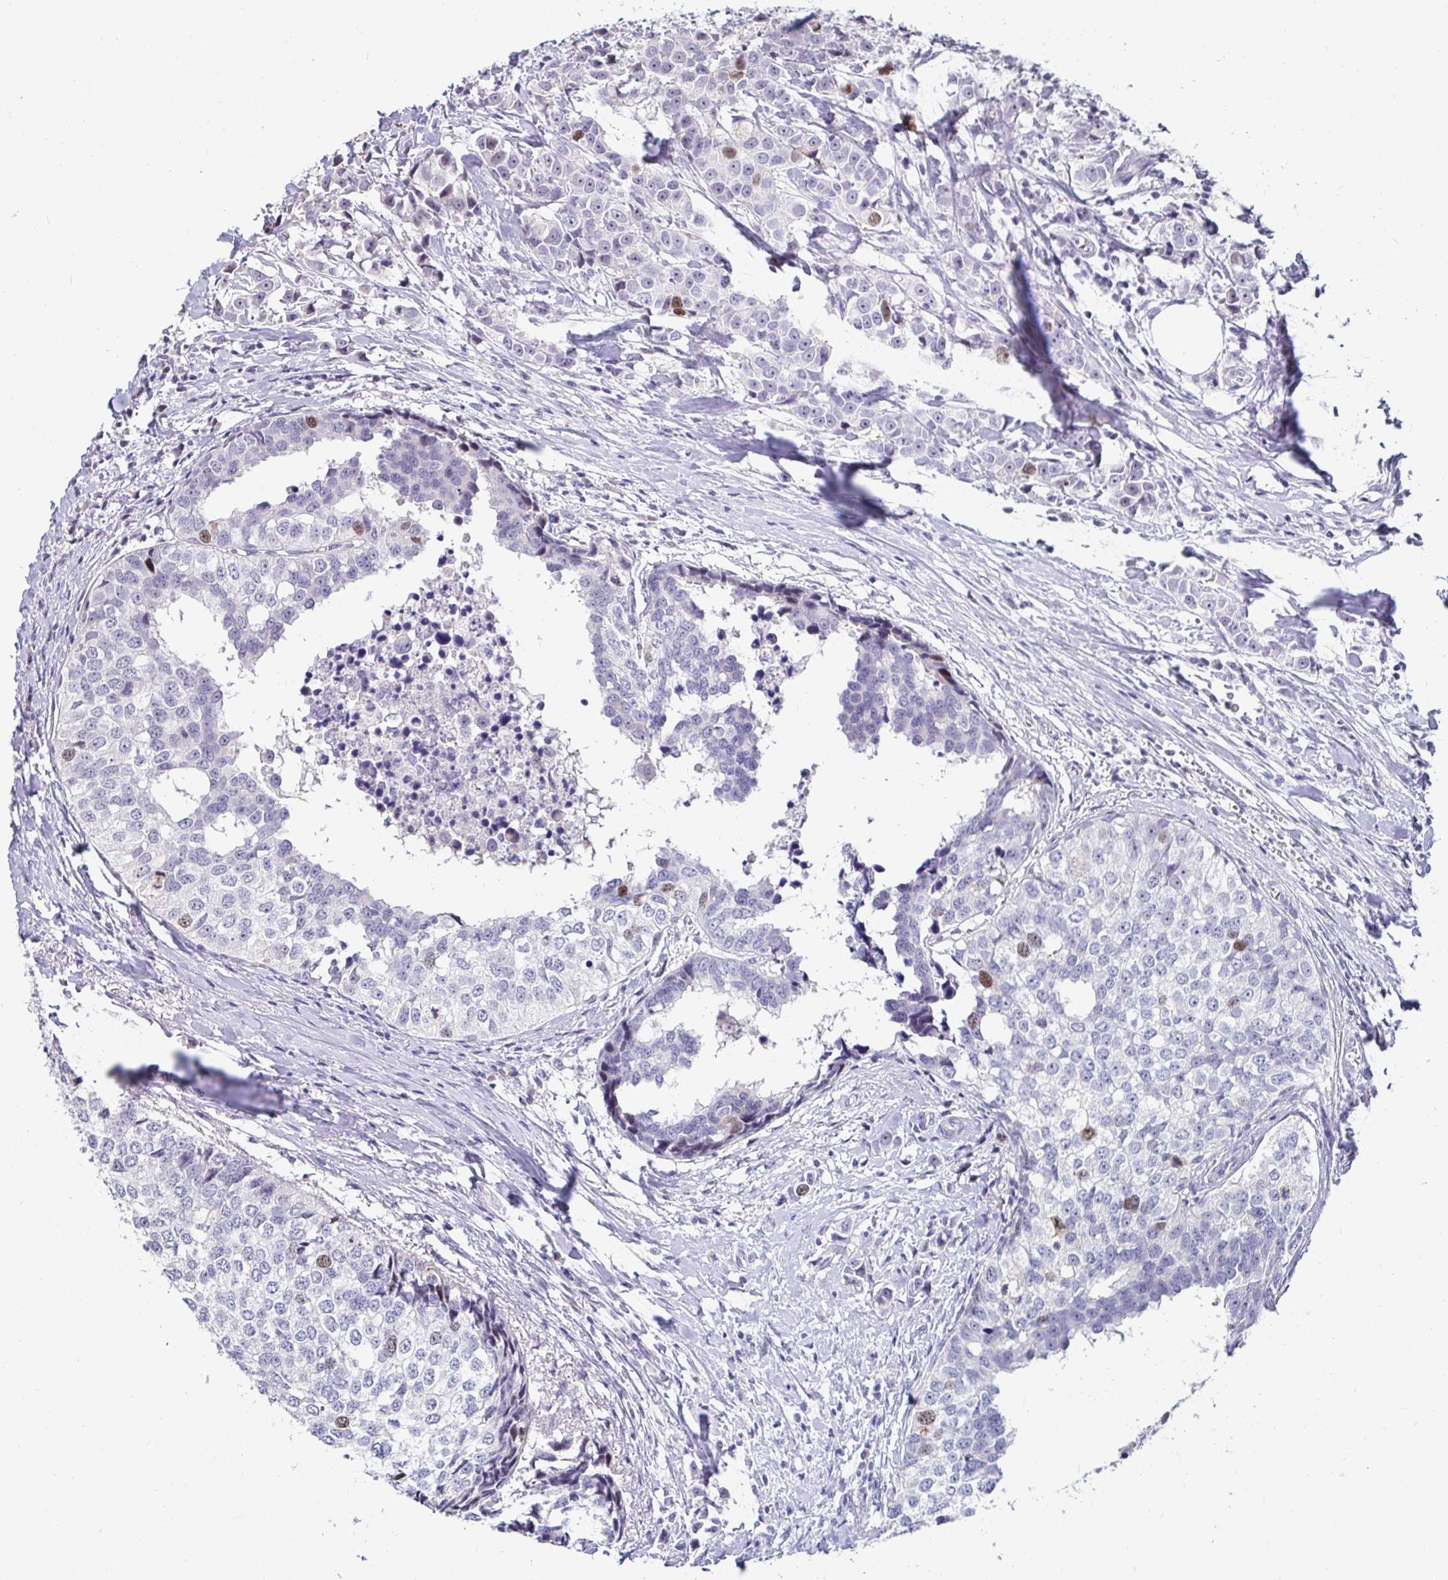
{"staining": {"intensity": "moderate", "quantity": "<25%", "location": "nuclear"}, "tissue": "breast cancer", "cell_type": "Tumor cells", "image_type": "cancer", "snomed": [{"axis": "morphology", "description": "Duct carcinoma"}, {"axis": "topography", "description": "Breast"}], "caption": "This micrograph reveals immunohistochemistry staining of human breast infiltrating ductal carcinoma, with low moderate nuclear expression in about <25% of tumor cells.", "gene": "ANLN", "patient": {"sex": "female", "age": 80}}